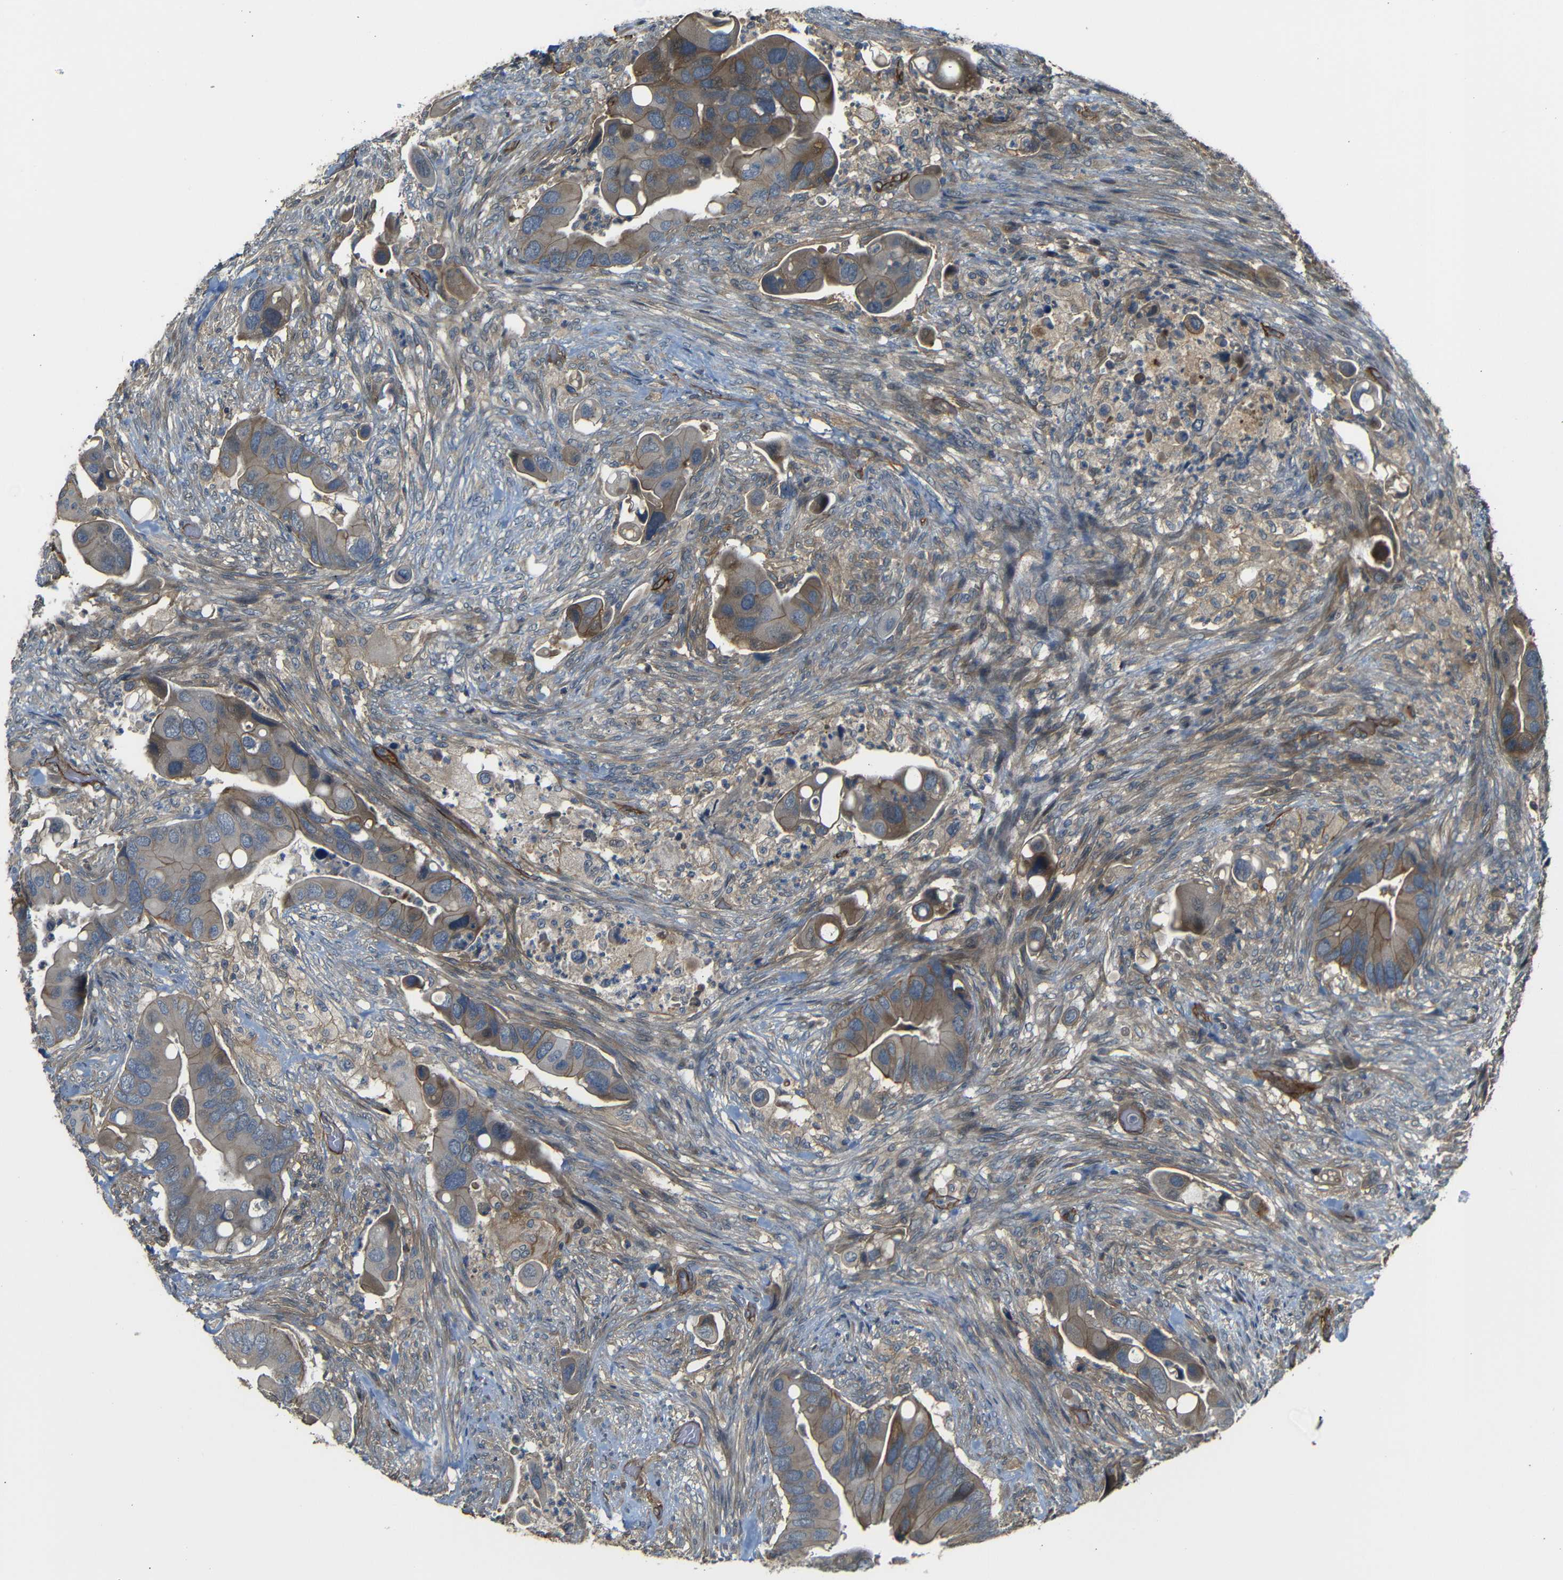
{"staining": {"intensity": "moderate", "quantity": "25%-75%", "location": "cytoplasmic/membranous"}, "tissue": "colorectal cancer", "cell_type": "Tumor cells", "image_type": "cancer", "snomed": [{"axis": "morphology", "description": "Adenocarcinoma, NOS"}, {"axis": "topography", "description": "Rectum"}], "caption": "IHC of colorectal cancer displays medium levels of moderate cytoplasmic/membranous positivity in about 25%-75% of tumor cells.", "gene": "RELL1", "patient": {"sex": "female", "age": 57}}